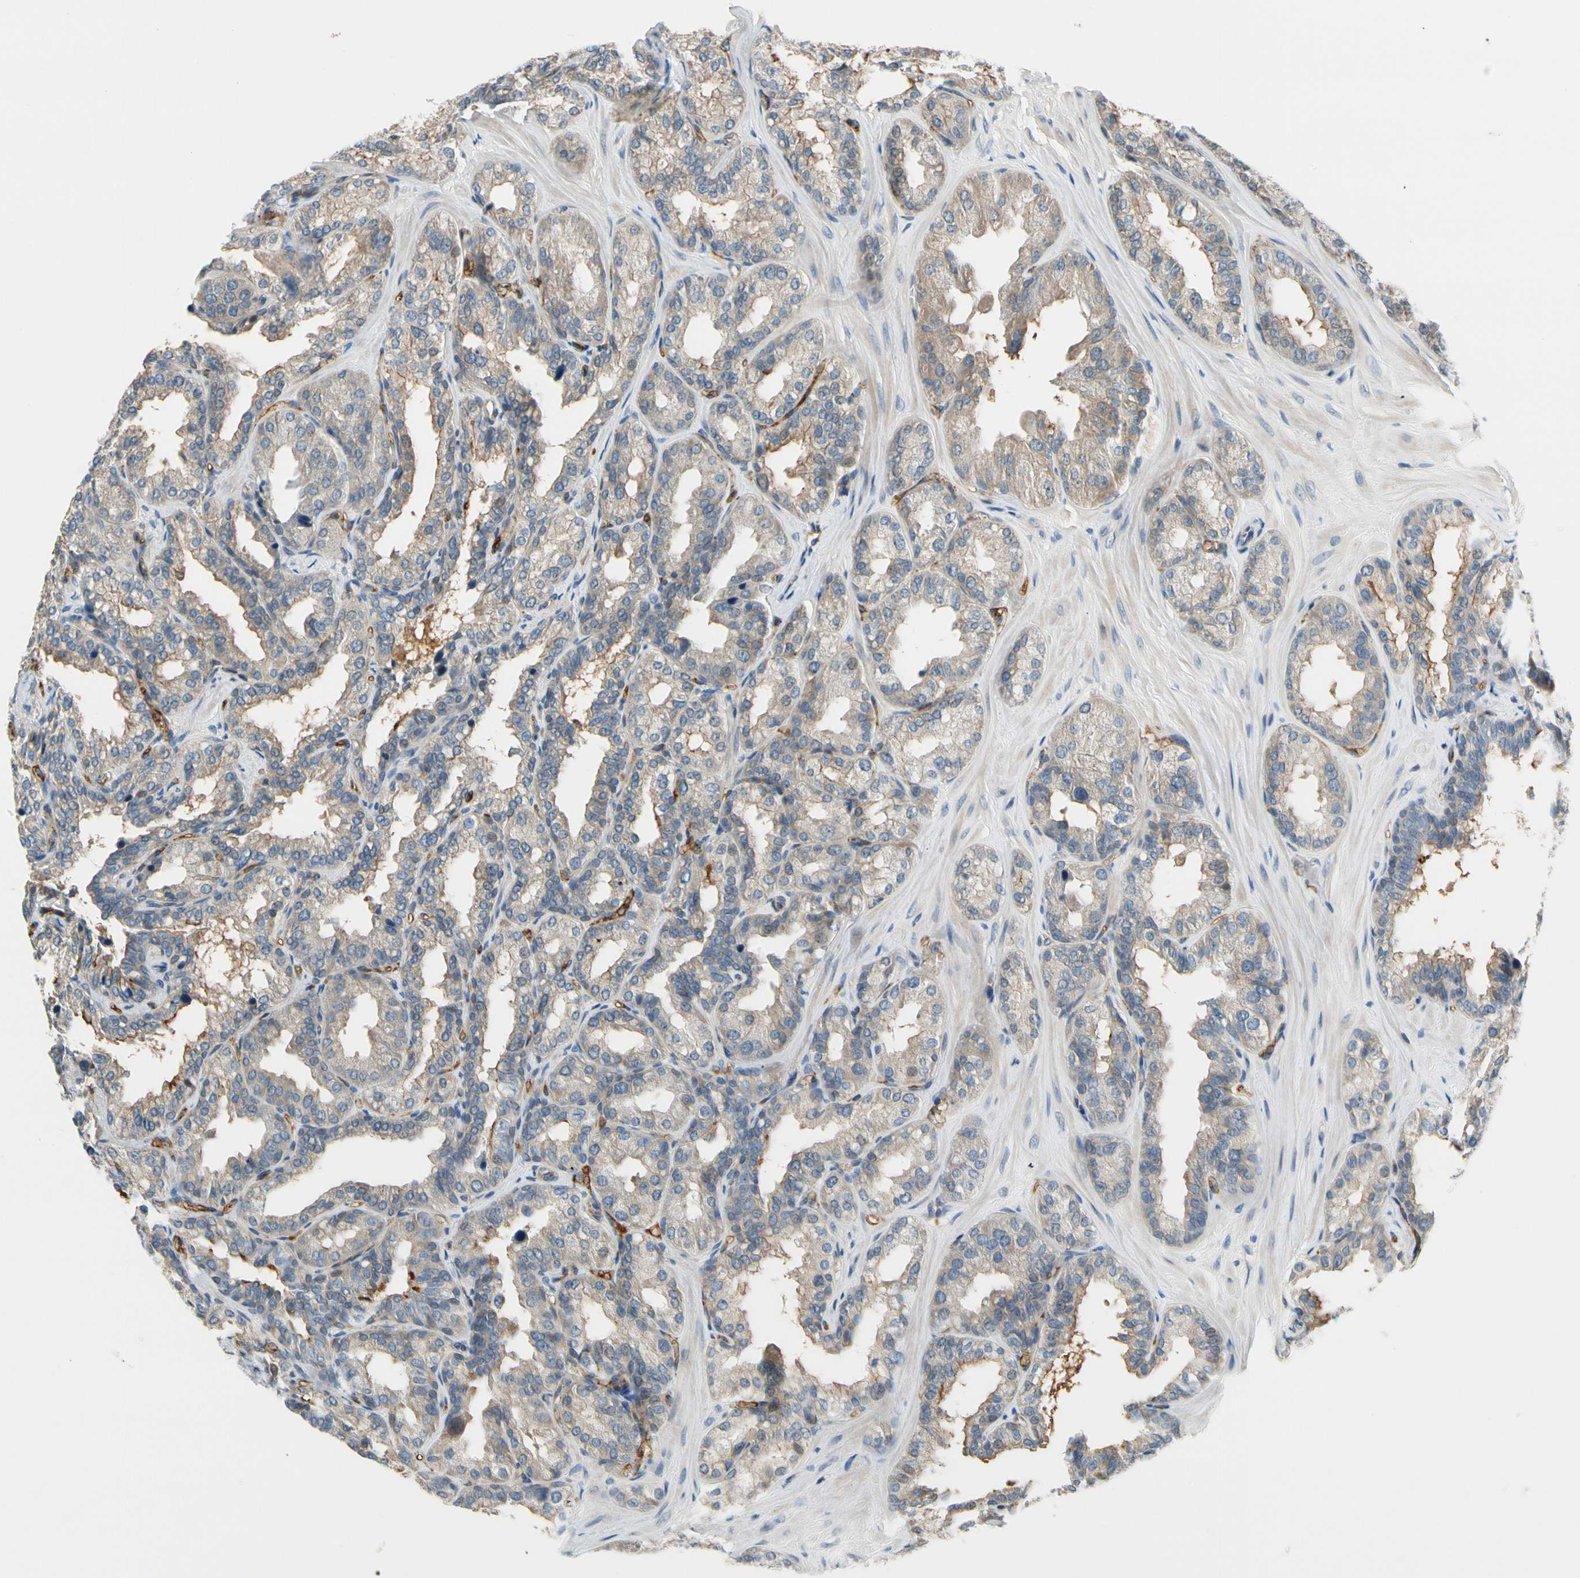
{"staining": {"intensity": "weak", "quantity": "25%-75%", "location": "cytoplasmic/membranous"}, "tissue": "seminal vesicle", "cell_type": "Glandular cells", "image_type": "normal", "snomed": [{"axis": "morphology", "description": "Normal tissue, NOS"}, {"axis": "topography", "description": "Prostate"}, {"axis": "topography", "description": "Seminal veicle"}], "caption": "Protein staining demonstrates weak cytoplasmic/membranous staining in about 25%-75% of glandular cells in unremarkable seminal vesicle. The staining was performed using DAB (3,3'-diaminobenzidine) to visualize the protein expression in brown, while the nuclei were stained in blue with hematoxylin (Magnification: 20x).", "gene": "CFAP36", "patient": {"sex": "male", "age": 51}}